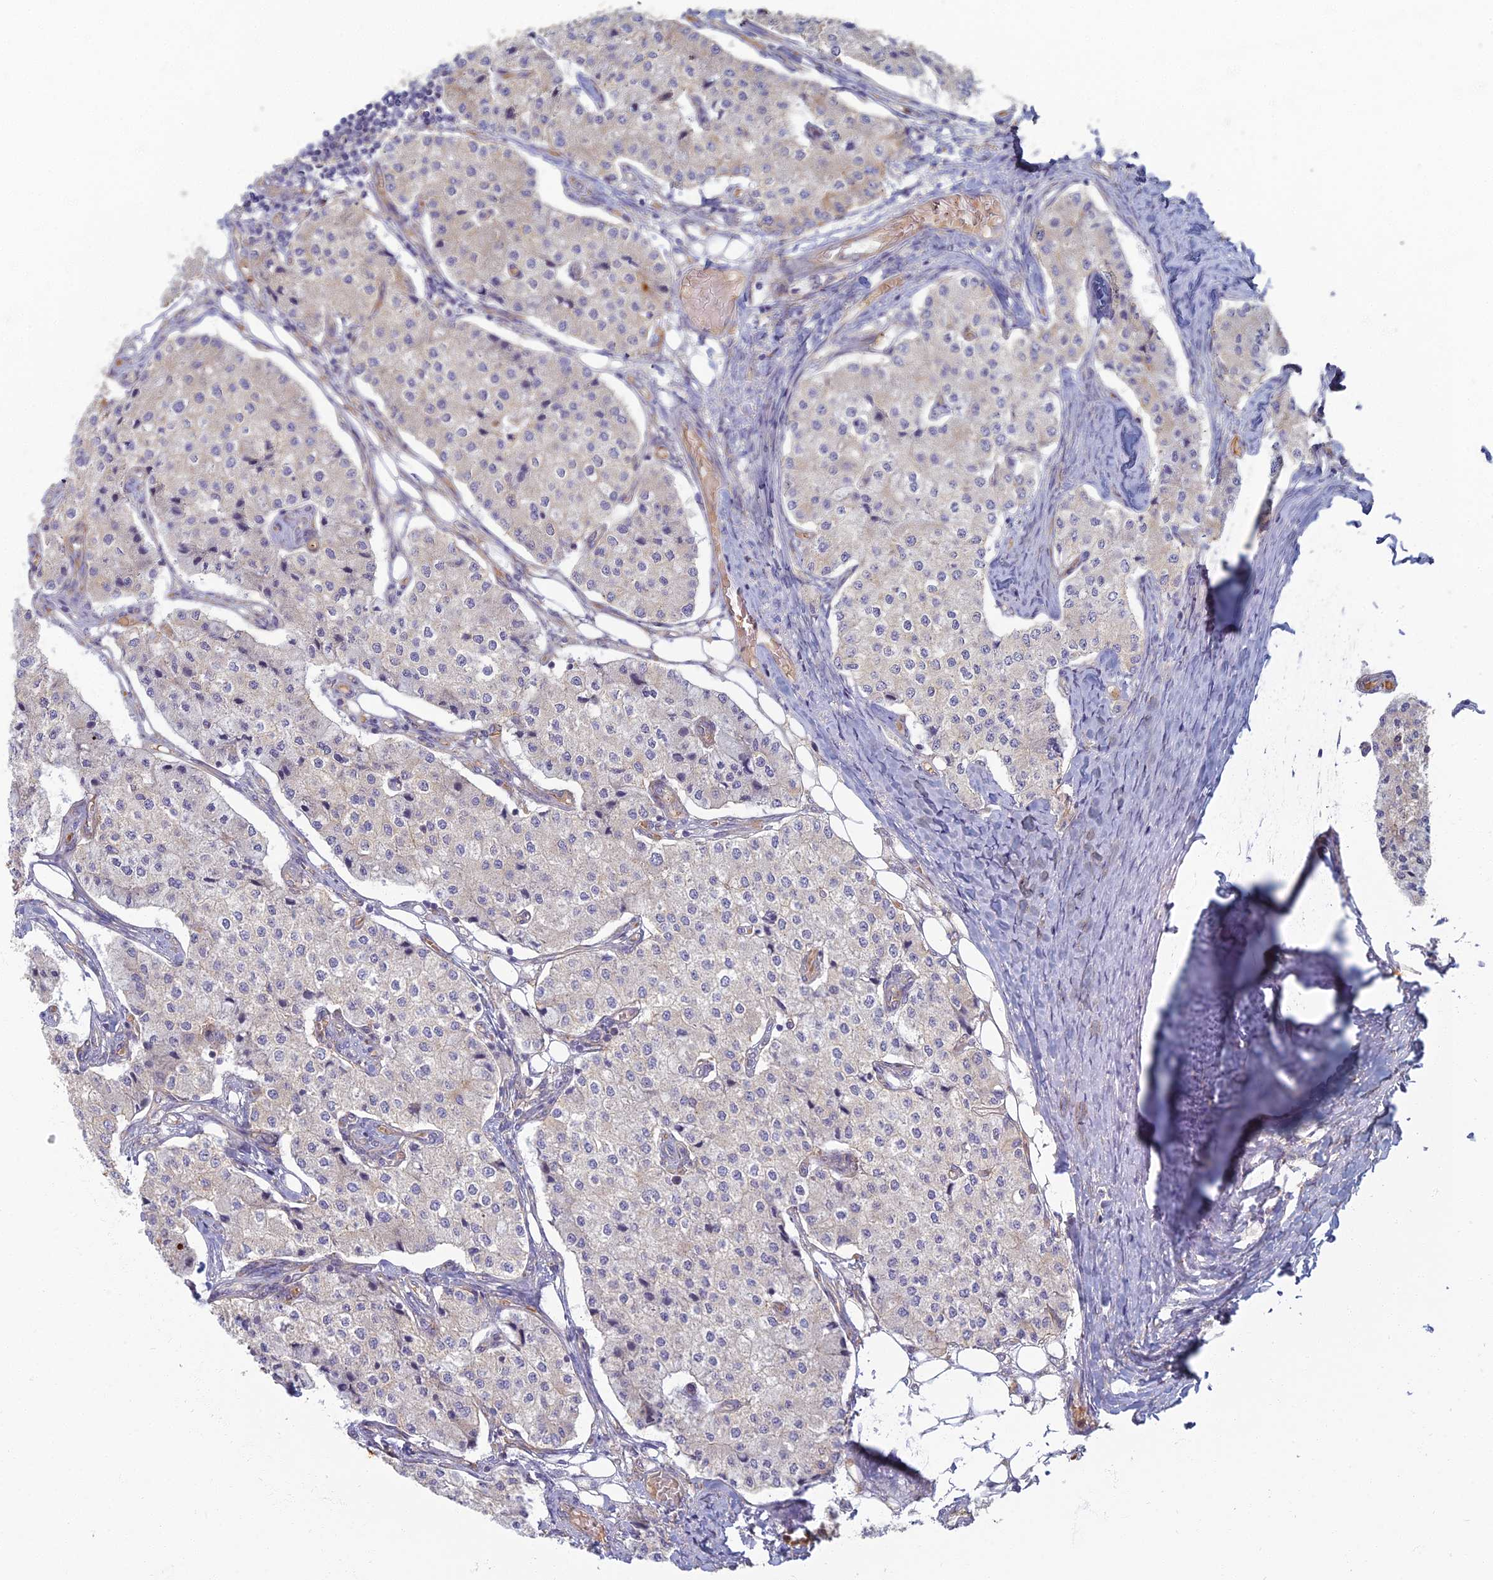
{"staining": {"intensity": "negative", "quantity": "none", "location": "none"}, "tissue": "carcinoid", "cell_type": "Tumor cells", "image_type": "cancer", "snomed": [{"axis": "morphology", "description": "Carcinoid, malignant, NOS"}, {"axis": "topography", "description": "Colon"}], "caption": "DAB immunohistochemical staining of carcinoid displays no significant expression in tumor cells.", "gene": "PROX2", "patient": {"sex": "female", "age": 52}}